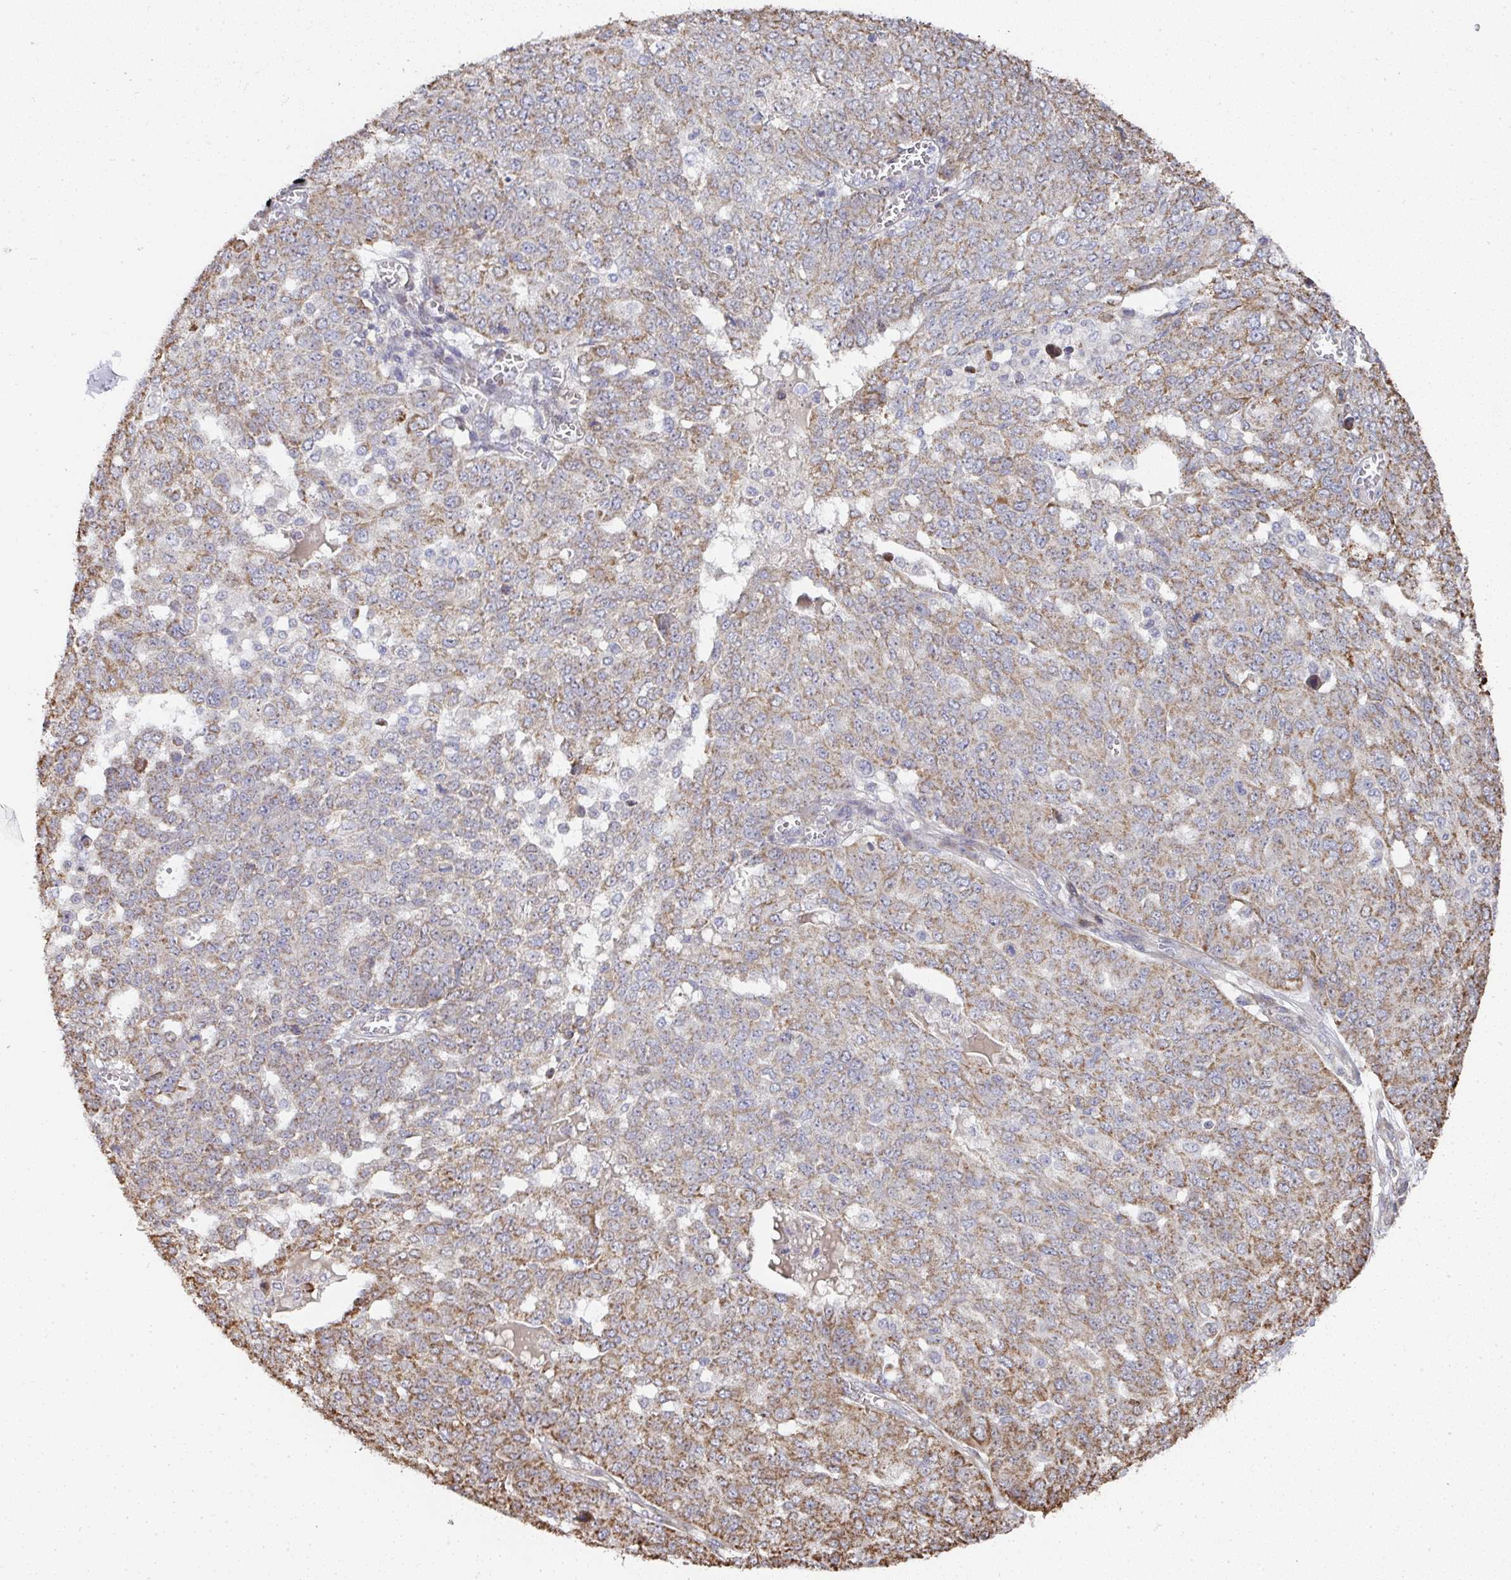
{"staining": {"intensity": "moderate", "quantity": ">75%", "location": "cytoplasmic/membranous"}, "tissue": "ovarian cancer", "cell_type": "Tumor cells", "image_type": "cancer", "snomed": [{"axis": "morphology", "description": "Cystadenocarcinoma, serous, NOS"}, {"axis": "topography", "description": "Soft tissue"}, {"axis": "topography", "description": "Ovary"}], "caption": "Human ovarian serous cystadenocarcinoma stained with a protein marker reveals moderate staining in tumor cells.", "gene": "AGTPBP1", "patient": {"sex": "female", "age": 57}}